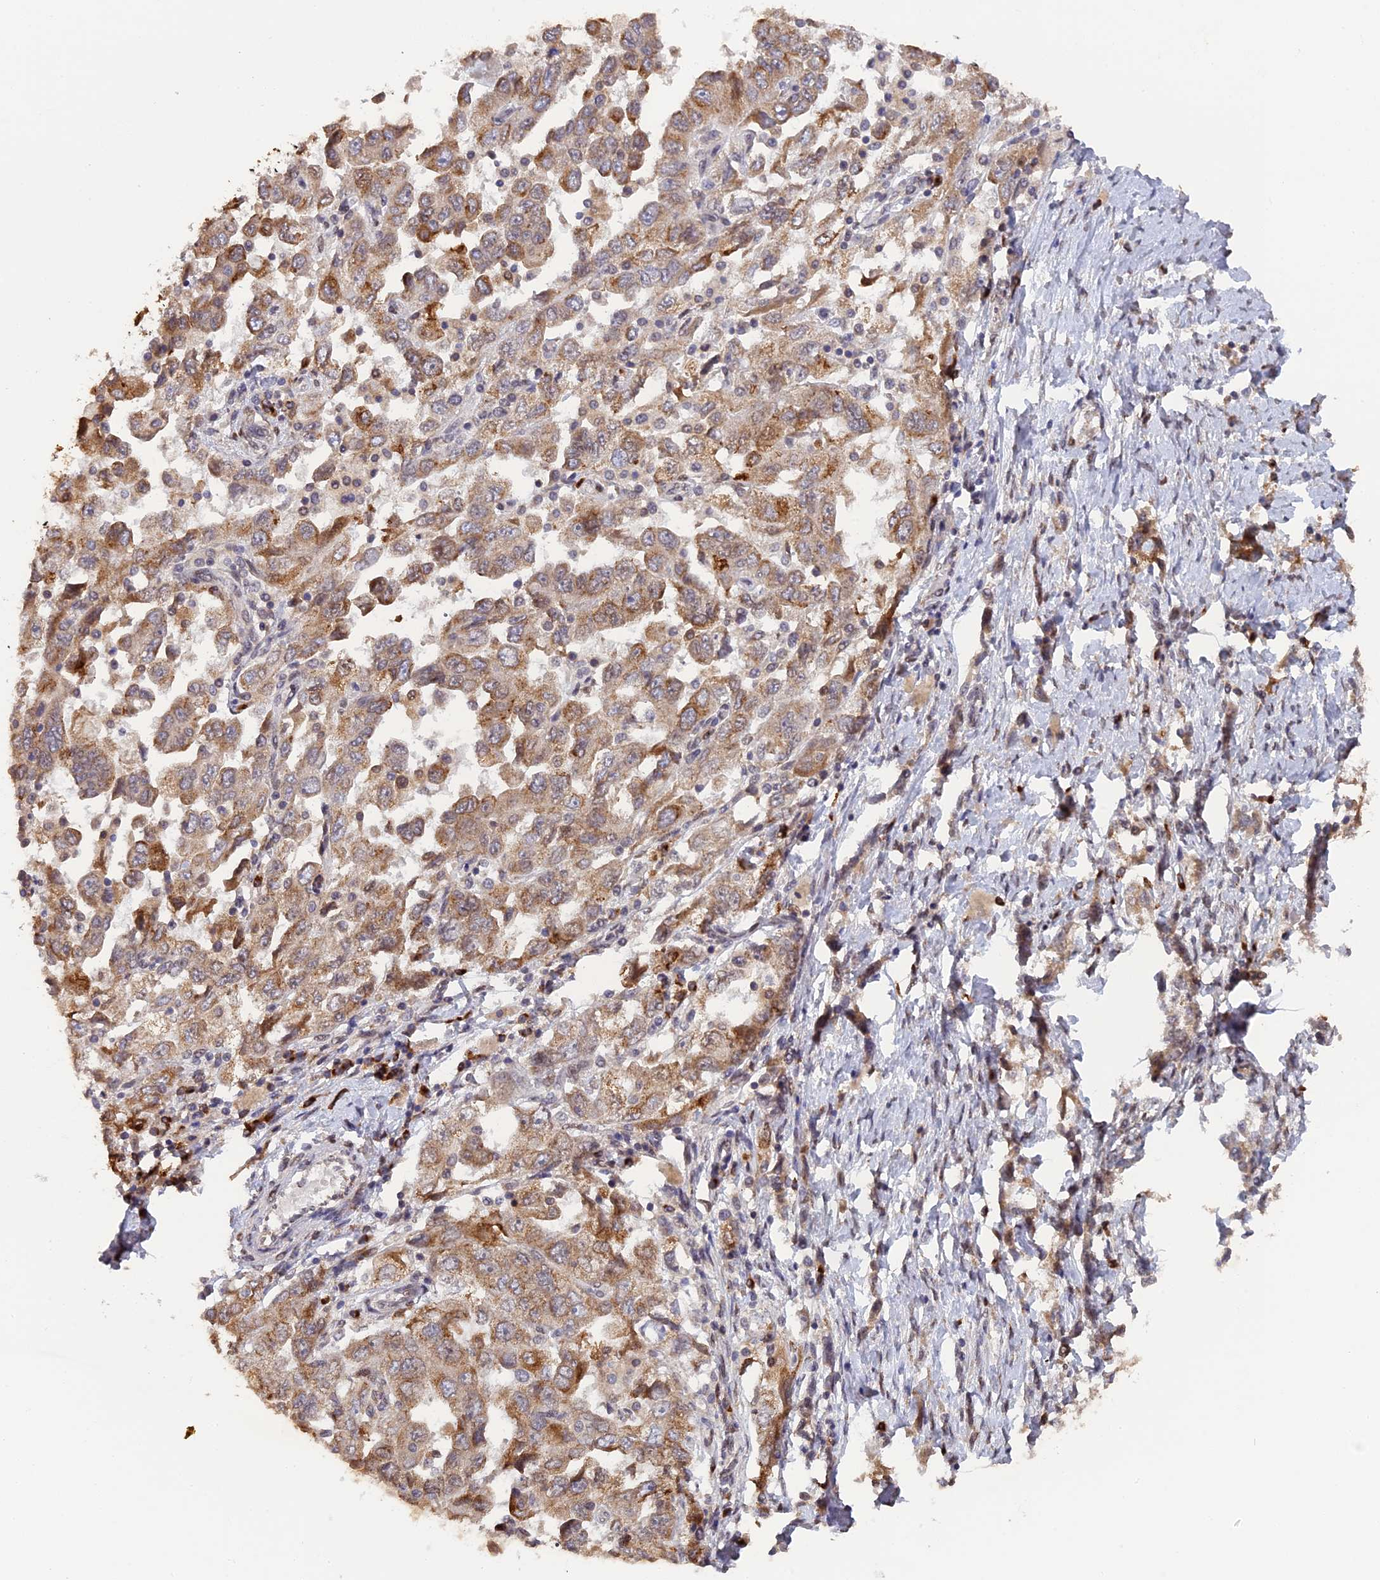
{"staining": {"intensity": "moderate", "quantity": ">75%", "location": "cytoplasmic/membranous"}, "tissue": "ovarian cancer", "cell_type": "Tumor cells", "image_type": "cancer", "snomed": [{"axis": "morphology", "description": "Carcinoma, NOS"}, {"axis": "morphology", "description": "Cystadenocarcinoma, serous, NOS"}, {"axis": "topography", "description": "Ovary"}], "caption": "An IHC image of tumor tissue is shown. Protein staining in brown labels moderate cytoplasmic/membranous positivity in ovarian cancer (carcinoma) within tumor cells. (DAB IHC with brightfield microscopy, high magnification).", "gene": "SNX17", "patient": {"sex": "female", "age": 69}}